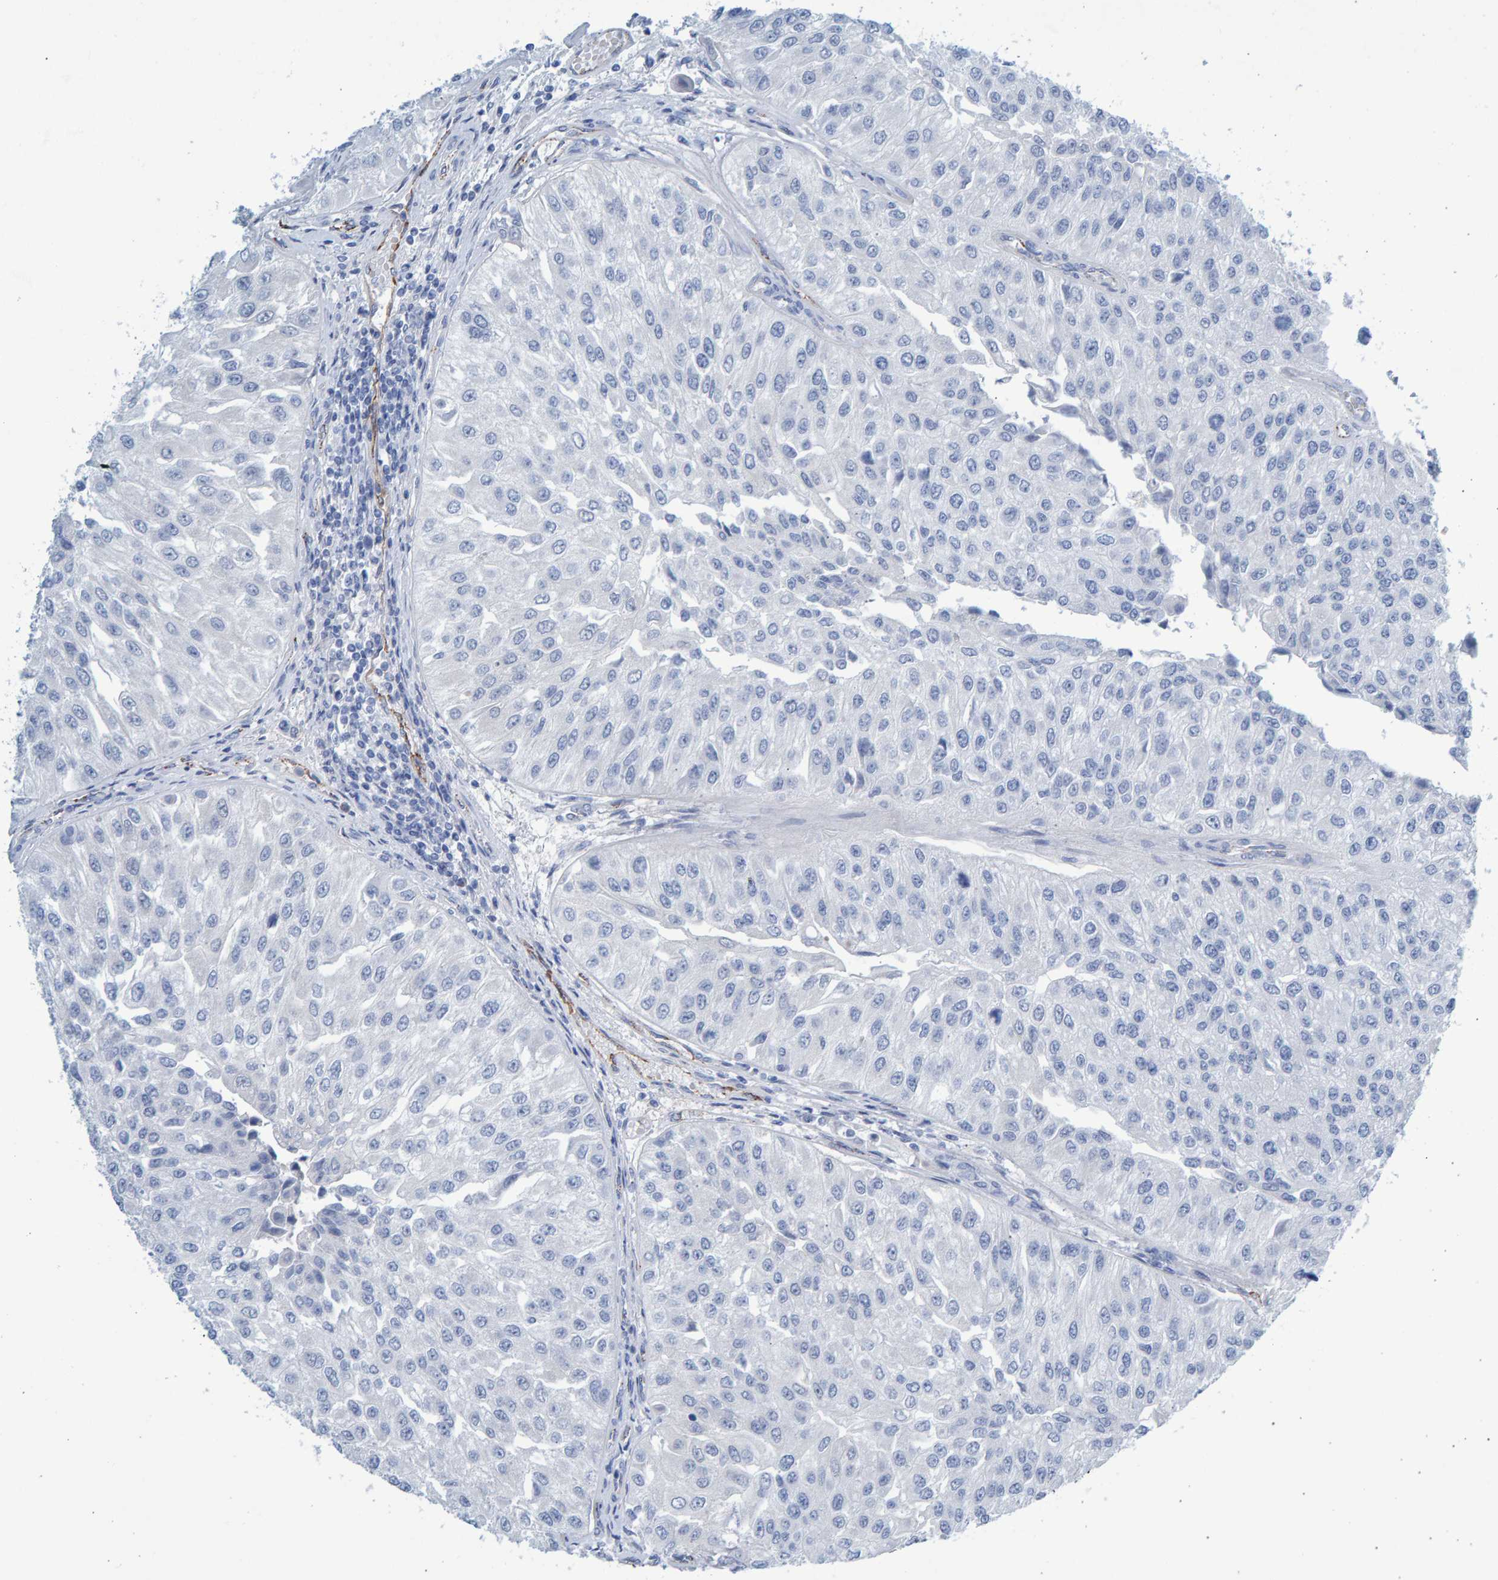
{"staining": {"intensity": "negative", "quantity": "none", "location": "none"}, "tissue": "urothelial cancer", "cell_type": "Tumor cells", "image_type": "cancer", "snomed": [{"axis": "morphology", "description": "Urothelial carcinoma, High grade"}, {"axis": "topography", "description": "Kidney"}, {"axis": "topography", "description": "Urinary bladder"}], "caption": "There is no significant expression in tumor cells of urothelial cancer.", "gene": "SLC34A3", "patient": {"sex": "male", "age": 77}}